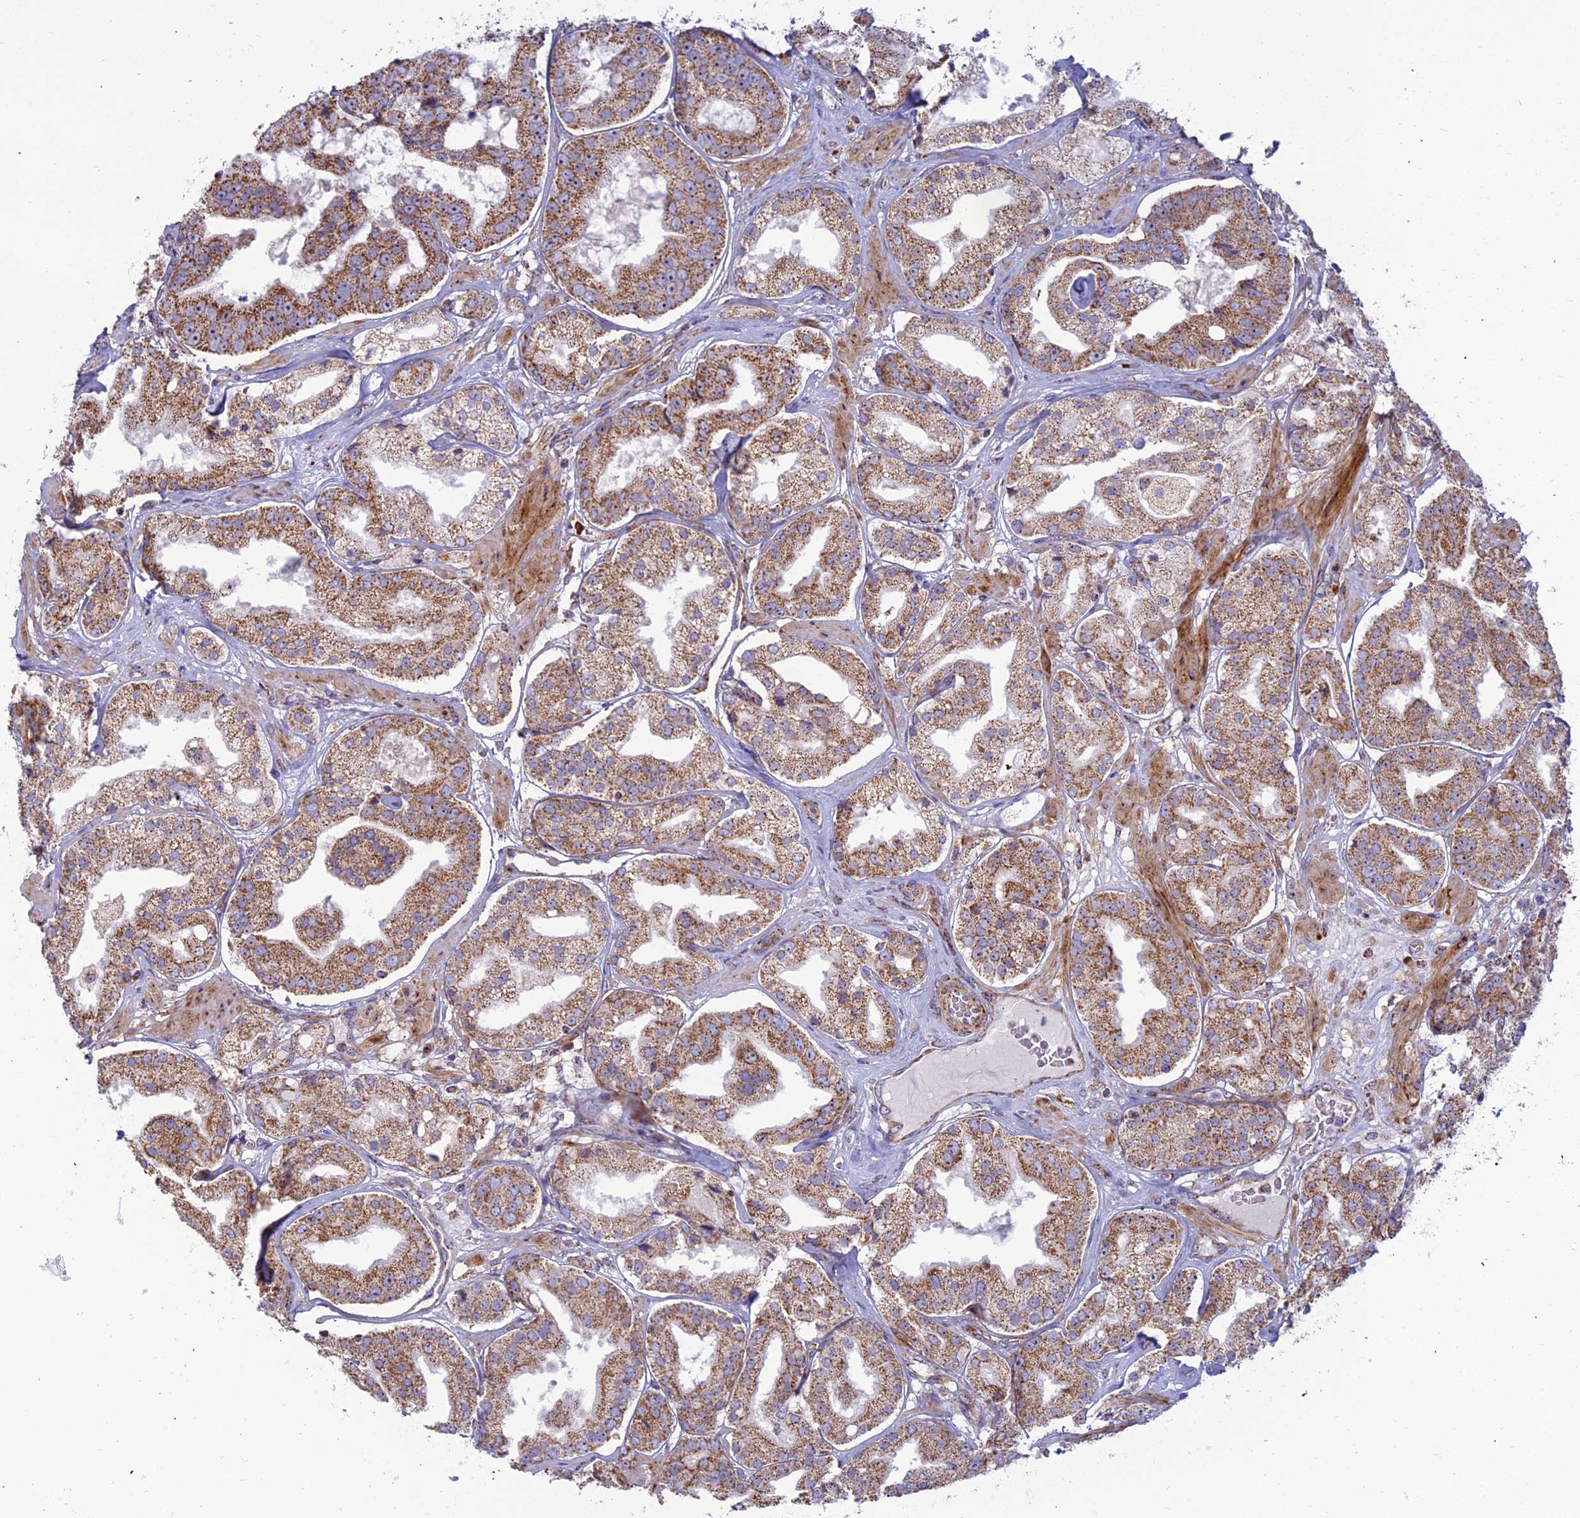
{"staining": {"intensity": "strong", "quantity": ">75%", "location": "cytoplasmic/membranous"}, "tissue": "prostate cancer", "cell_type": "Tumor cells", "image_type": "cancer", "snomed": [{"axis": "morphology", "description": "Adenocarcinoma, High grade"}, {"axis": "topography", "description": "Prostate"}], "caption": "Human high-grade adenocarcinoma (prostate) stained with a brown dye shows strong cytoplasmic/membranous positive staining in about >75% of tumor cells.", "gene": "SLC35F4", "patient": {"sex": "male", "age": 63}}